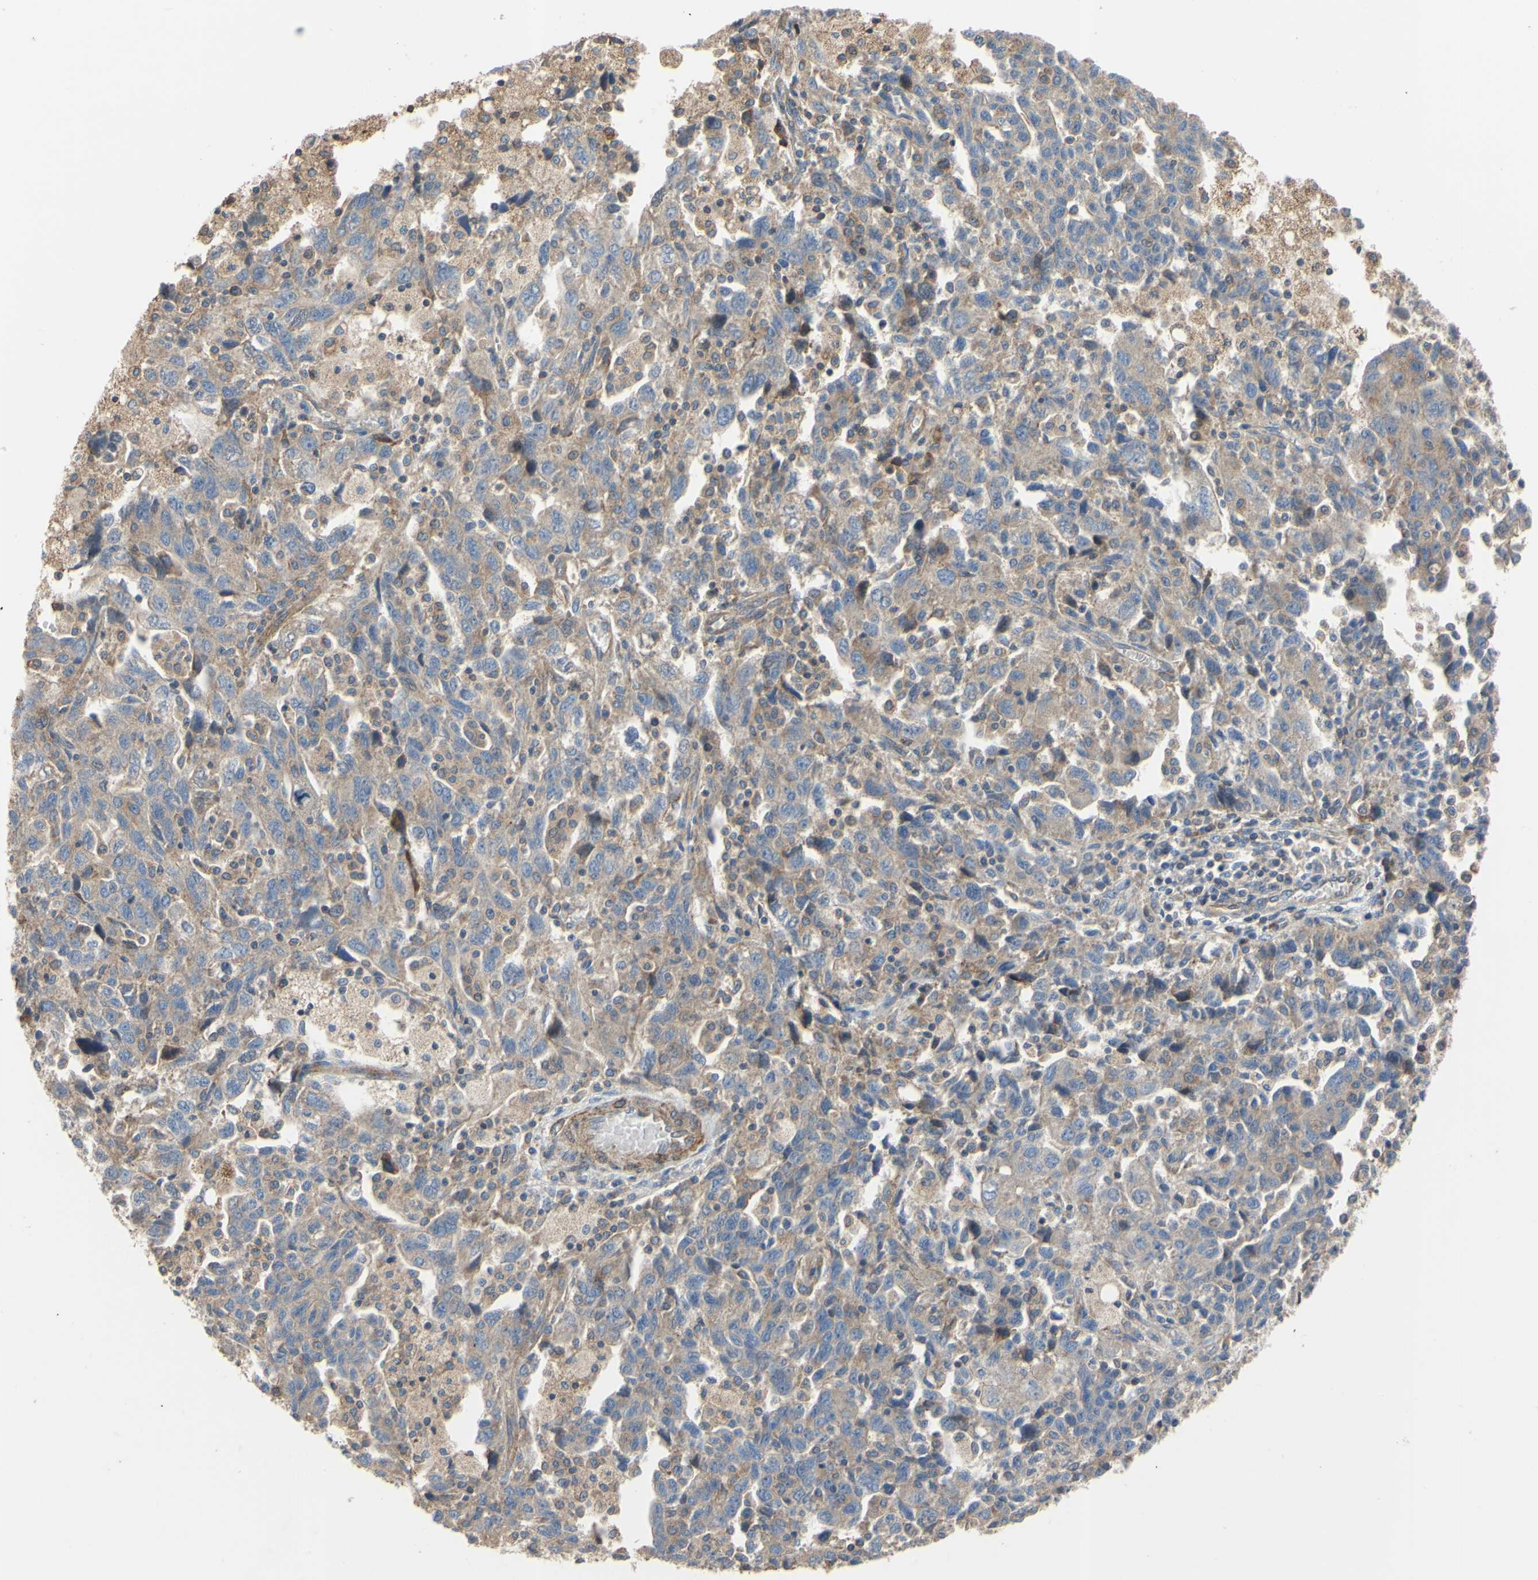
{"staining": {"intensity": "weak", "quantity": ">75%", "location": "cytoplasmic/membranous"}, "tissue": "ovarian cancer", "cell_type": "Tumor cells", "image_type": "cancer", "snomed": [{"axis": "morphology", "description": "Carcinoma, NOS"}, {"axis": "morphology", "description": "Cystadenocarcinoma, serous, NOS"}, {"axis": "topography", "description": "Ovary"}], "caption": "Immunohistochemical staining of ovarian cancer (serous cystadenocarcinoma) shows low levels of weak cytoplasmic/membranous protein staining in approximately >75% of tumor cells.", "gene": "BECN1", "patient": {"sex": "female", "age": 69}}